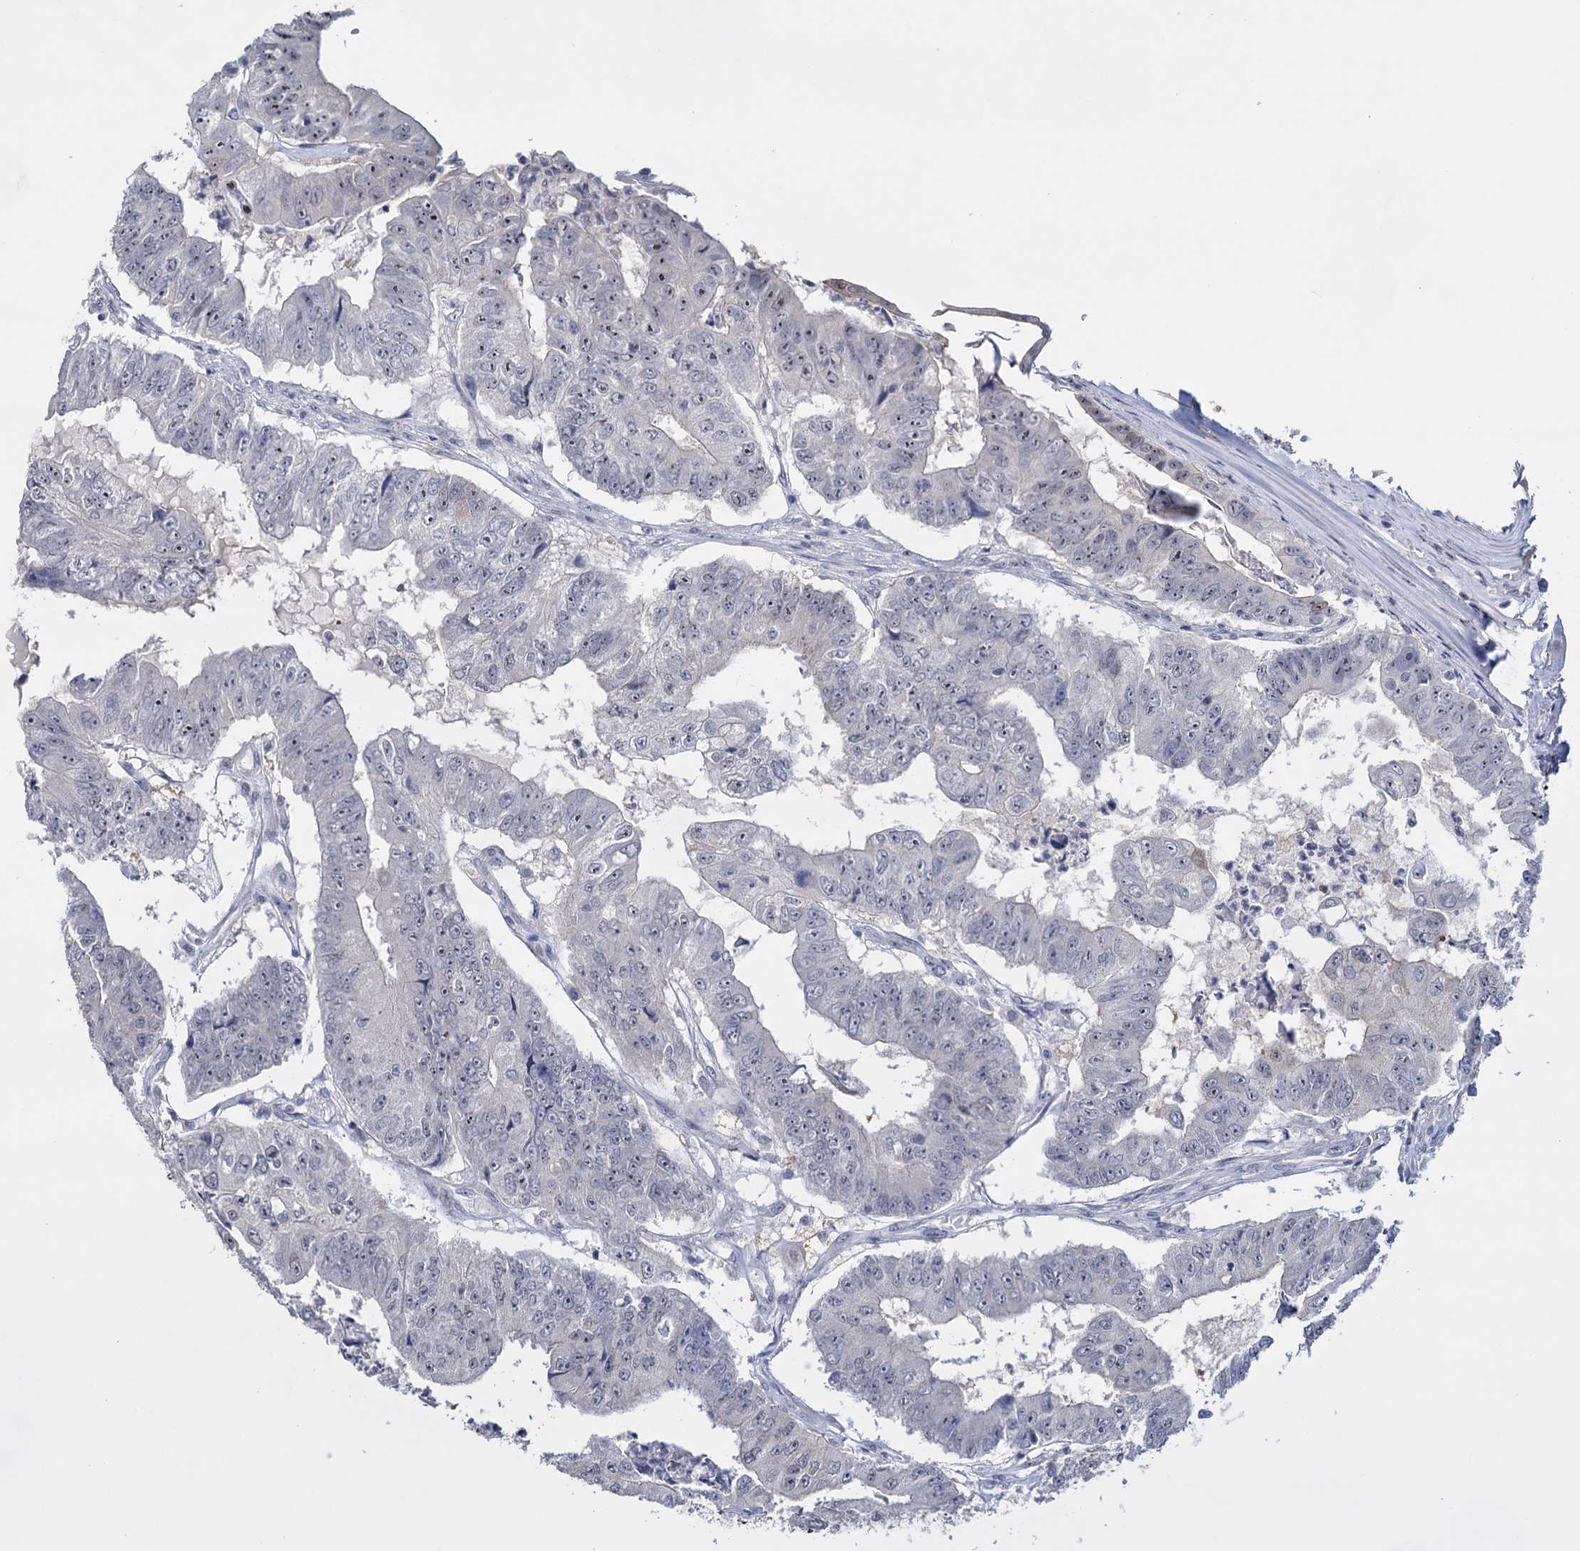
{"staining": {"intensity": "moderate", "quantity": "<25%", "location": "cytoplasmic/membranous,nuclear"}, "tissue": "colorectal cancer", "cell_type": "Tumor cells", "image_type": "cancer", "snomed": [{"axis": "morphology", "description": "Adenocarcinoma, NOS"}, {"axis": "topography", "description": "Colon"}], "caption": "IHC photomicrograph of human colorectal cancer stained for a protein (brown), which displays low levels of moderate cytoplasmic/membranous and nuclear staining in approximately <25% of tumor cells.", "gene": "SFN", "patient": {"sex": "female", "age": 67}}